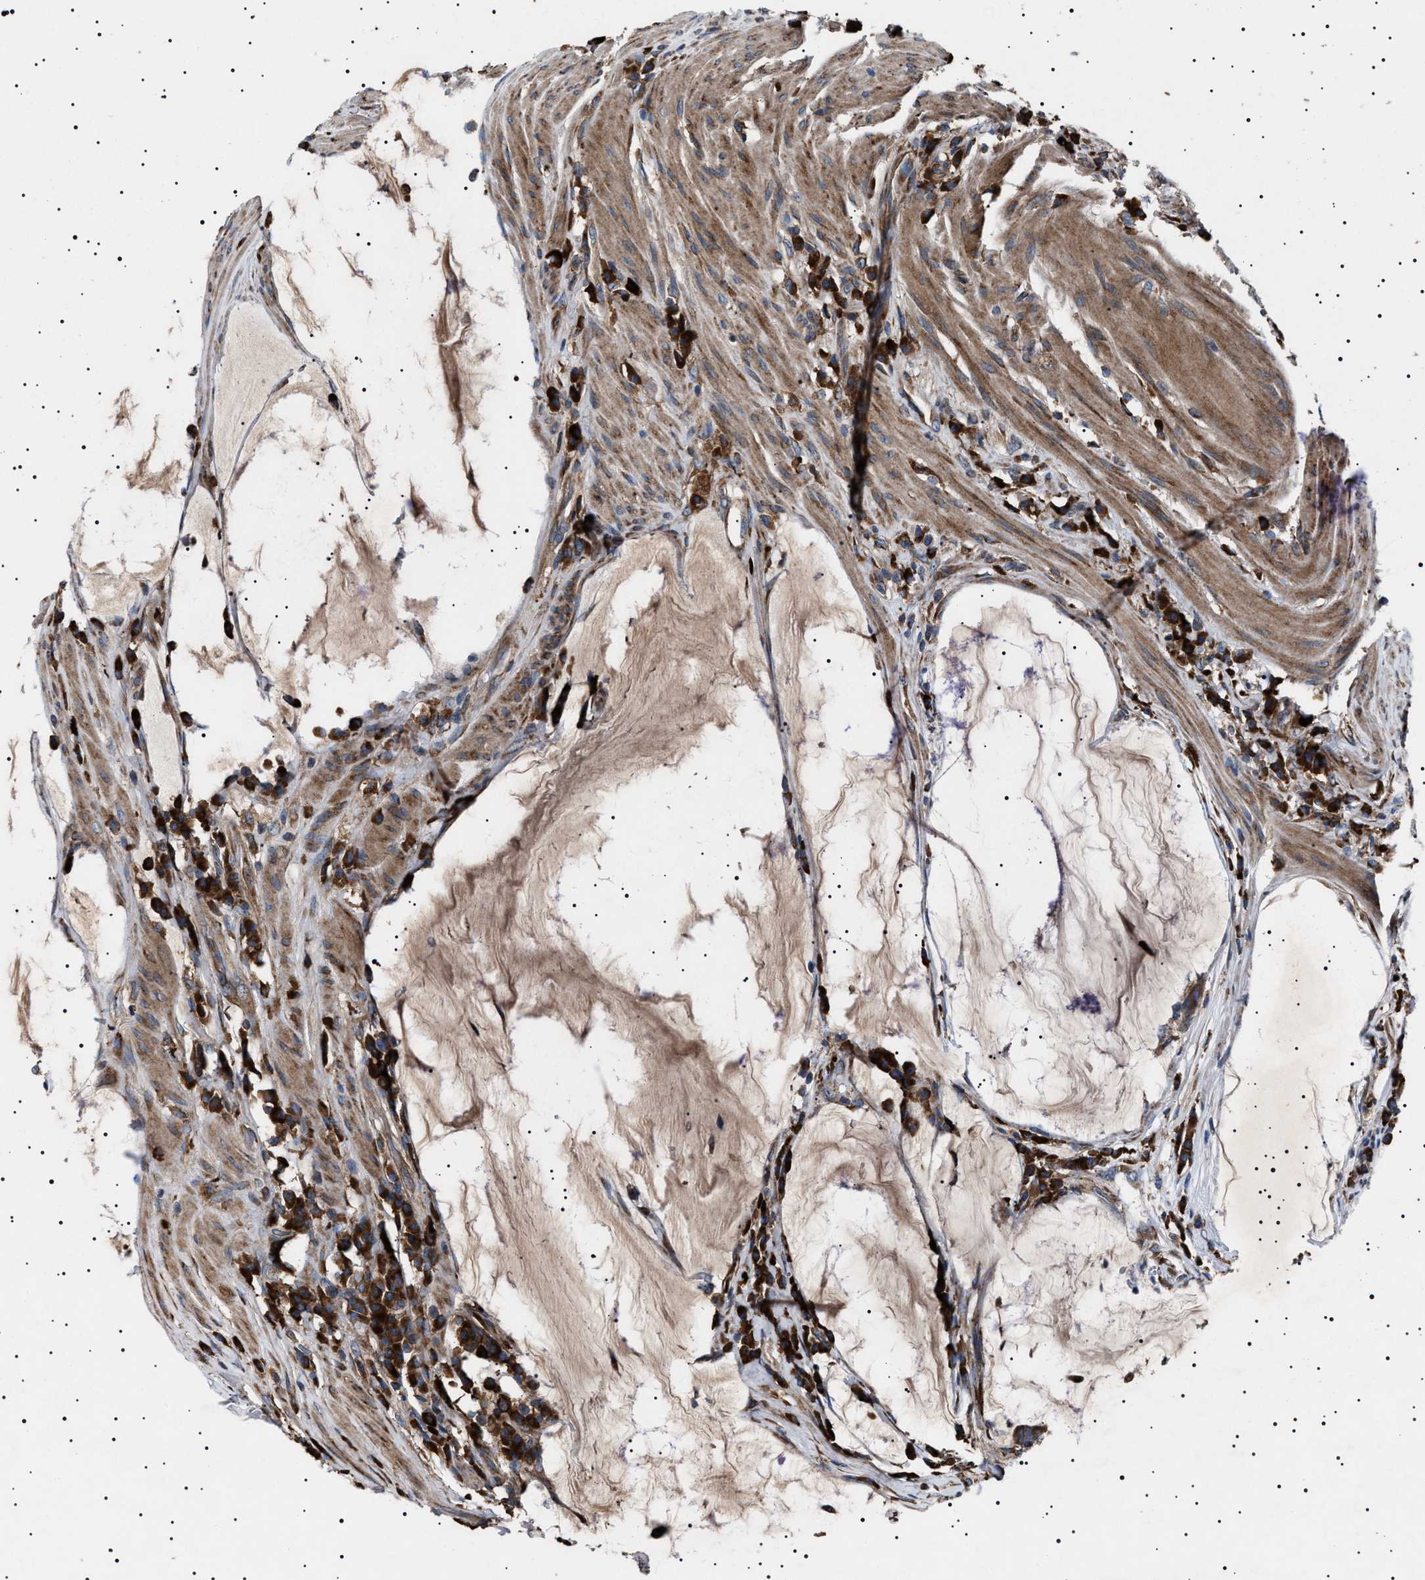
{"staining": {"intensity": "moderate", "quantity": ">75%", "location": "cytoplasmic/membranous"}, "tissue": "colorectal cancer", "cell_type": "Tumor cells", "image_type": "cancer", "snomed": [{"axis": "morphology", "description": "Adenocarcinoma, NOS"}, {"axis": "topography", "description": "Rectum"}], "caption": "Brown immunohistochemical staining in human colorectal cancer (adenocarcinoma) reveals moderate cytoplasmic/membranous positivity in about >75% of tumor cells.", "gene": "TOP1MT", "patient": {"sex": "female", "age": 89}}